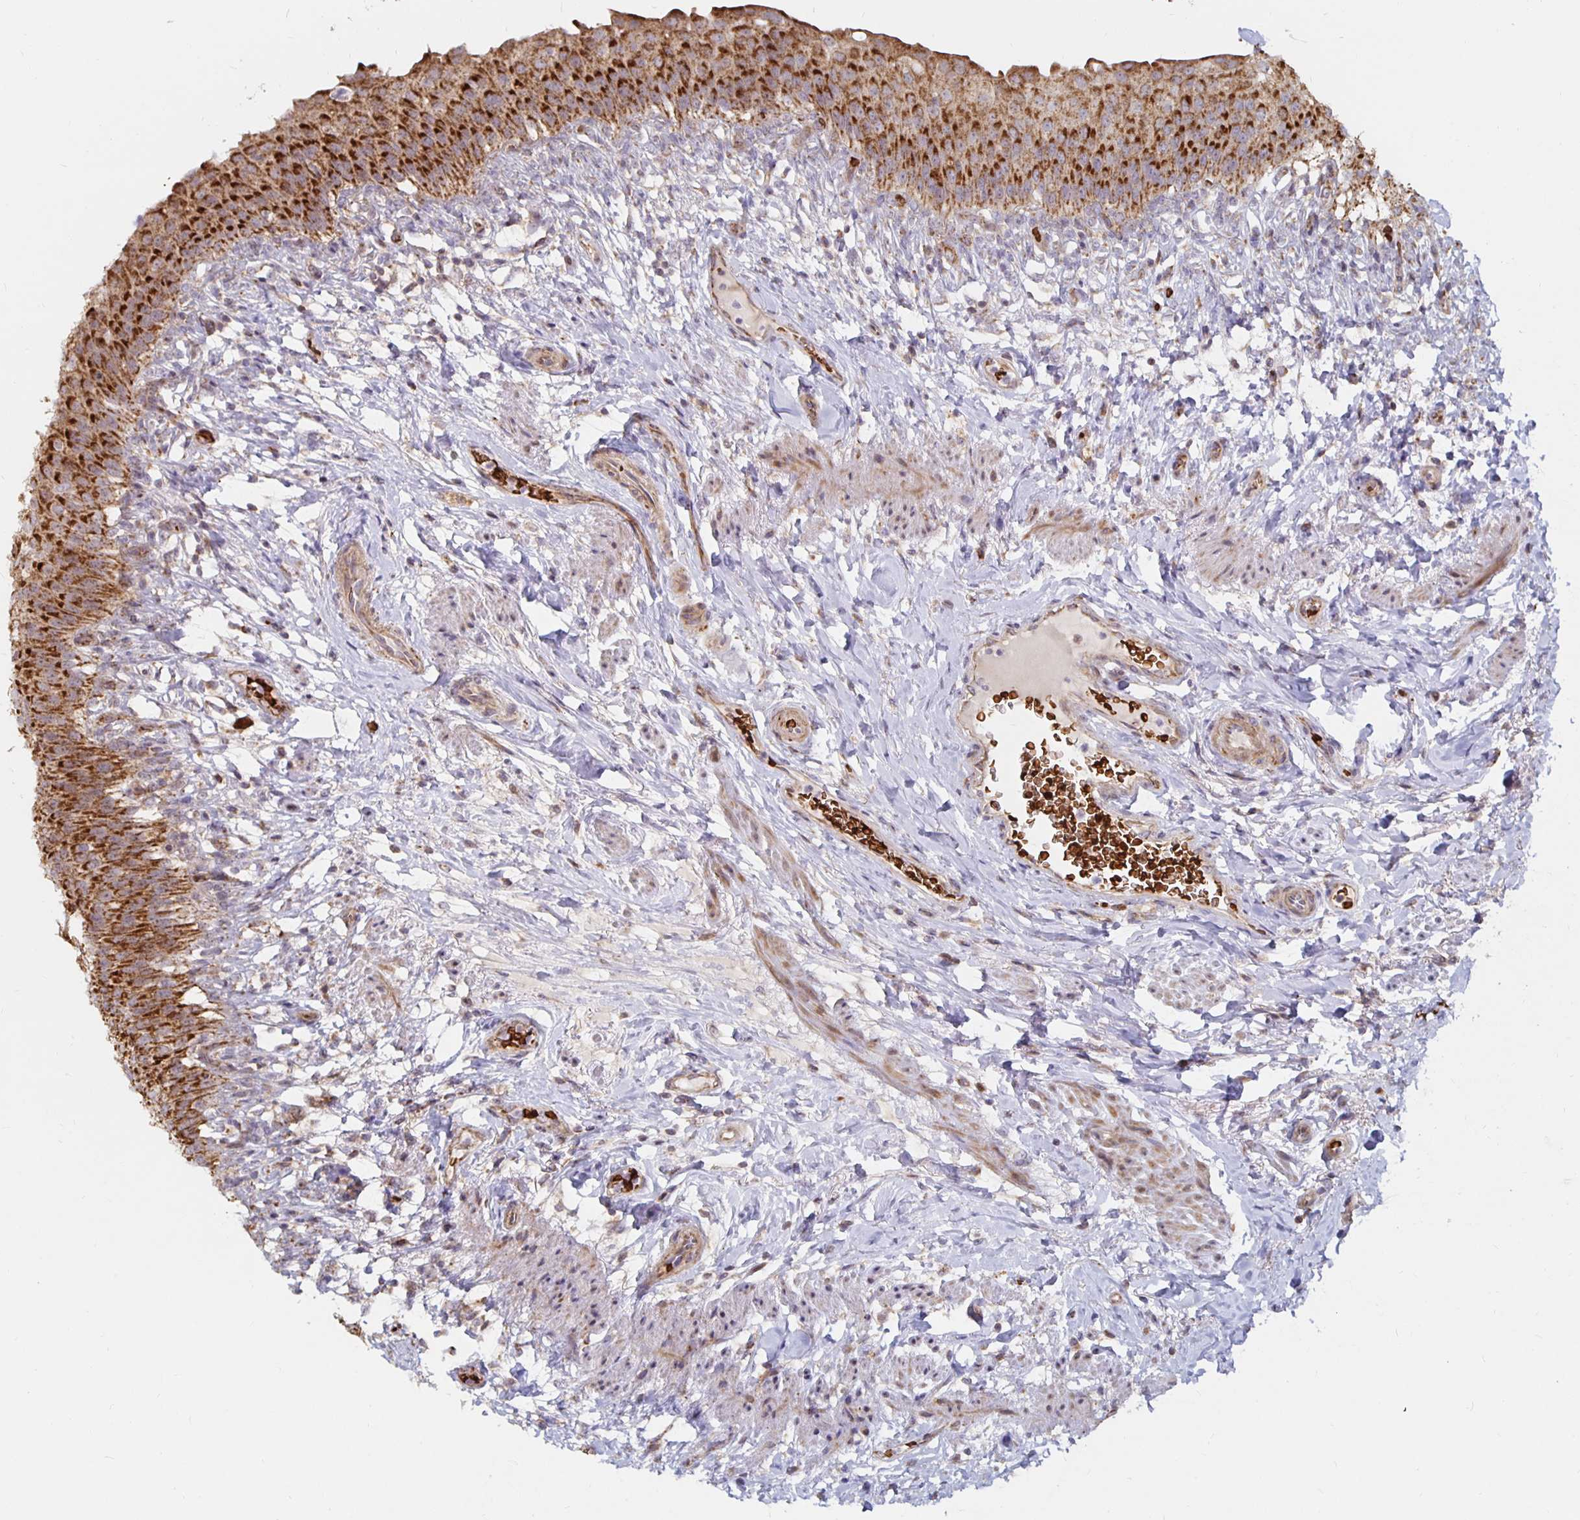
{"staining": {"intensity": "strong", "quantity": ">75%", "location": "cytoplasmic/membranous"}, "tissue": "urinary bladder", "cell_type": "Urothelial cells", "image_type": "normal", "snomed": [{"axis": "morphology", "description": "Normal tissue, NOS"}, {"axis": "topography", "description": "Urinary bladder"}, {"axis": "topography", "description": "Peripheral nerve tissue"}], "caption": "High-power microscopy captured an immunohistochemistry photomicrograph of normal urinary bladder, revealing strong cytoplasmic/membranous staining in about >75% of urothelial cells. (DAB (3,3'-diaminobenzidine) = brown stain, brightfield microscopy at high magnification).", "gene": "MRPL28", "patient": {"sex": "female", "age": 60}}